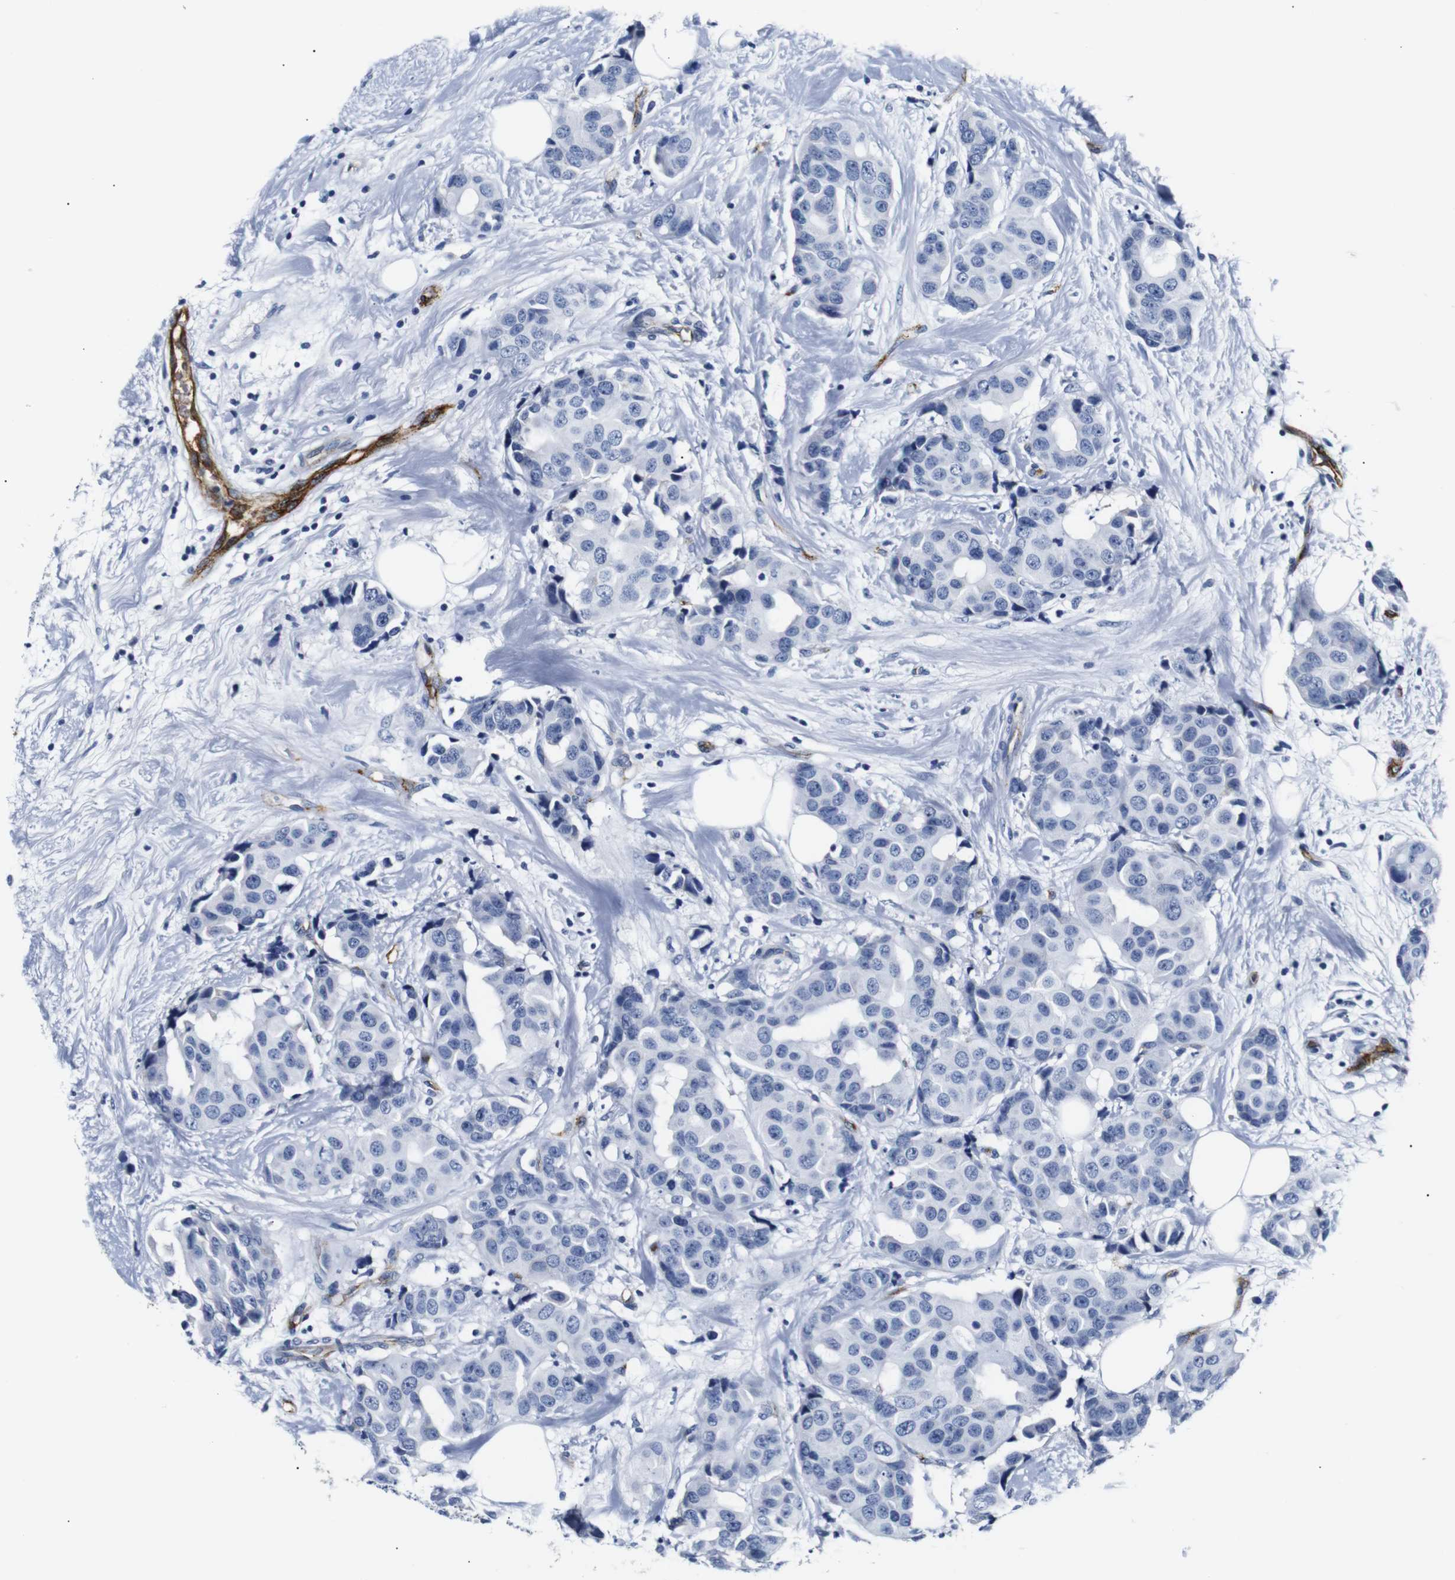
{"staining": {"intensity": "negative", "quantity": "none", "location": "none"}, "tissue": "breast cancer", "cell_type": "Tumor cells", "image_type": "cancer", "snomed": [{"axis": "morphology", "description": "Normal tissue, NOS"}, {"axis": "morphology", "description": "Duct carcinoma"}, {"axis": "topography", "description": "Breast"}], "caption": "Breast cancer (intraductal carcinoma) was stained to show a protein in brown. There is no significant expression in tumor cells.", "gene": "MUC4", "patient": {"sex": "female", "age": 39}}